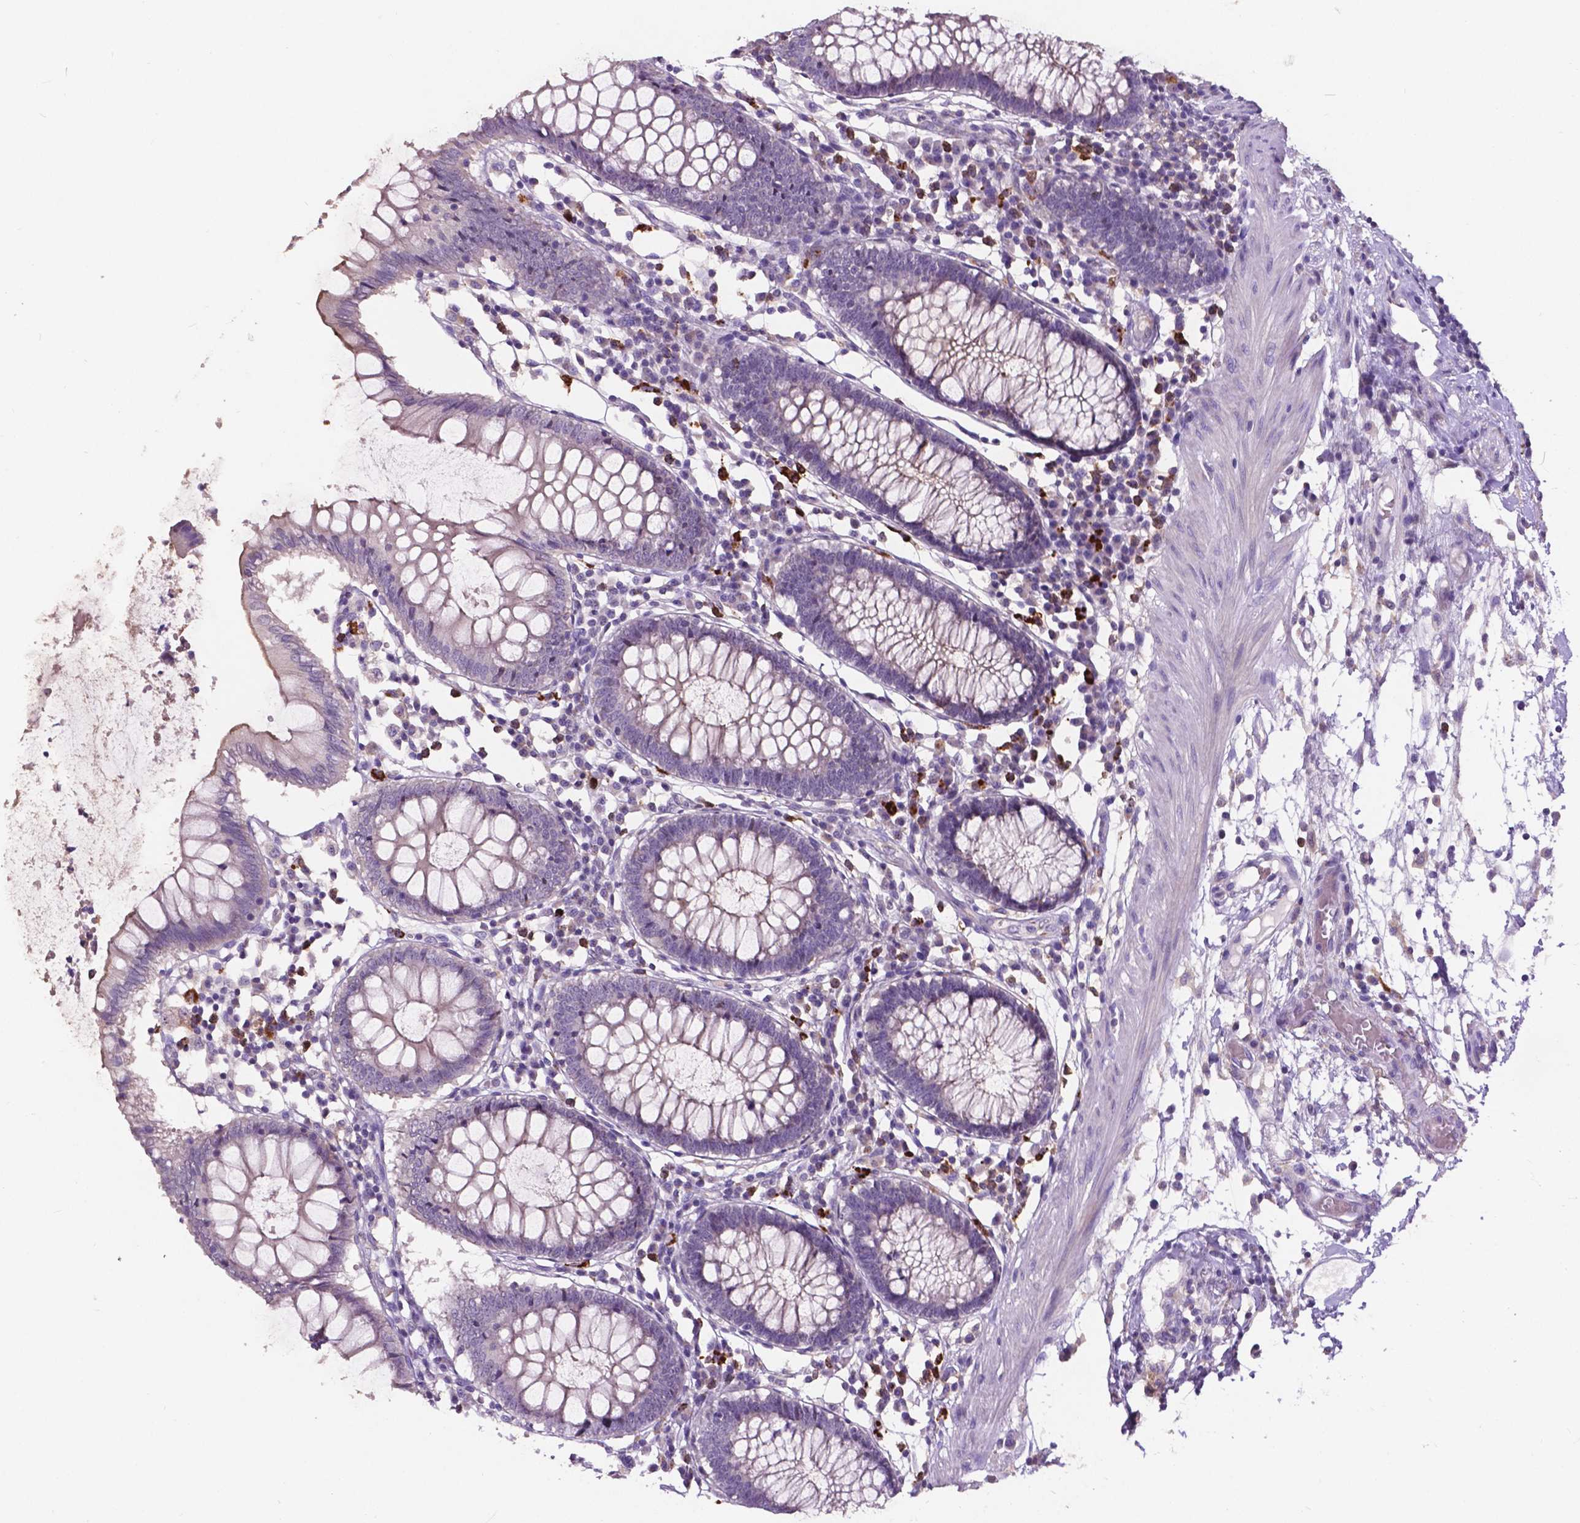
{"staining": {"intensity": "negative", "quantity": "none", "location": "none"}, "tissue": "colon", "cell_type": "Endothelial cells", "image_type": "normal", "snomed": [{"axis": "morphology", "description": "Normal tissue, NOS"}, {"axis": "morphology", "description": "Adenocarcinoma, NOS"}, {"axis": "topography", "description": "Colon"}], "caption": "Micrograph shows no significant protein positivity in endothelial cells of normal colon.", "gene": "PLSCR1", "patient": {"sex": "male", "age": 83}}